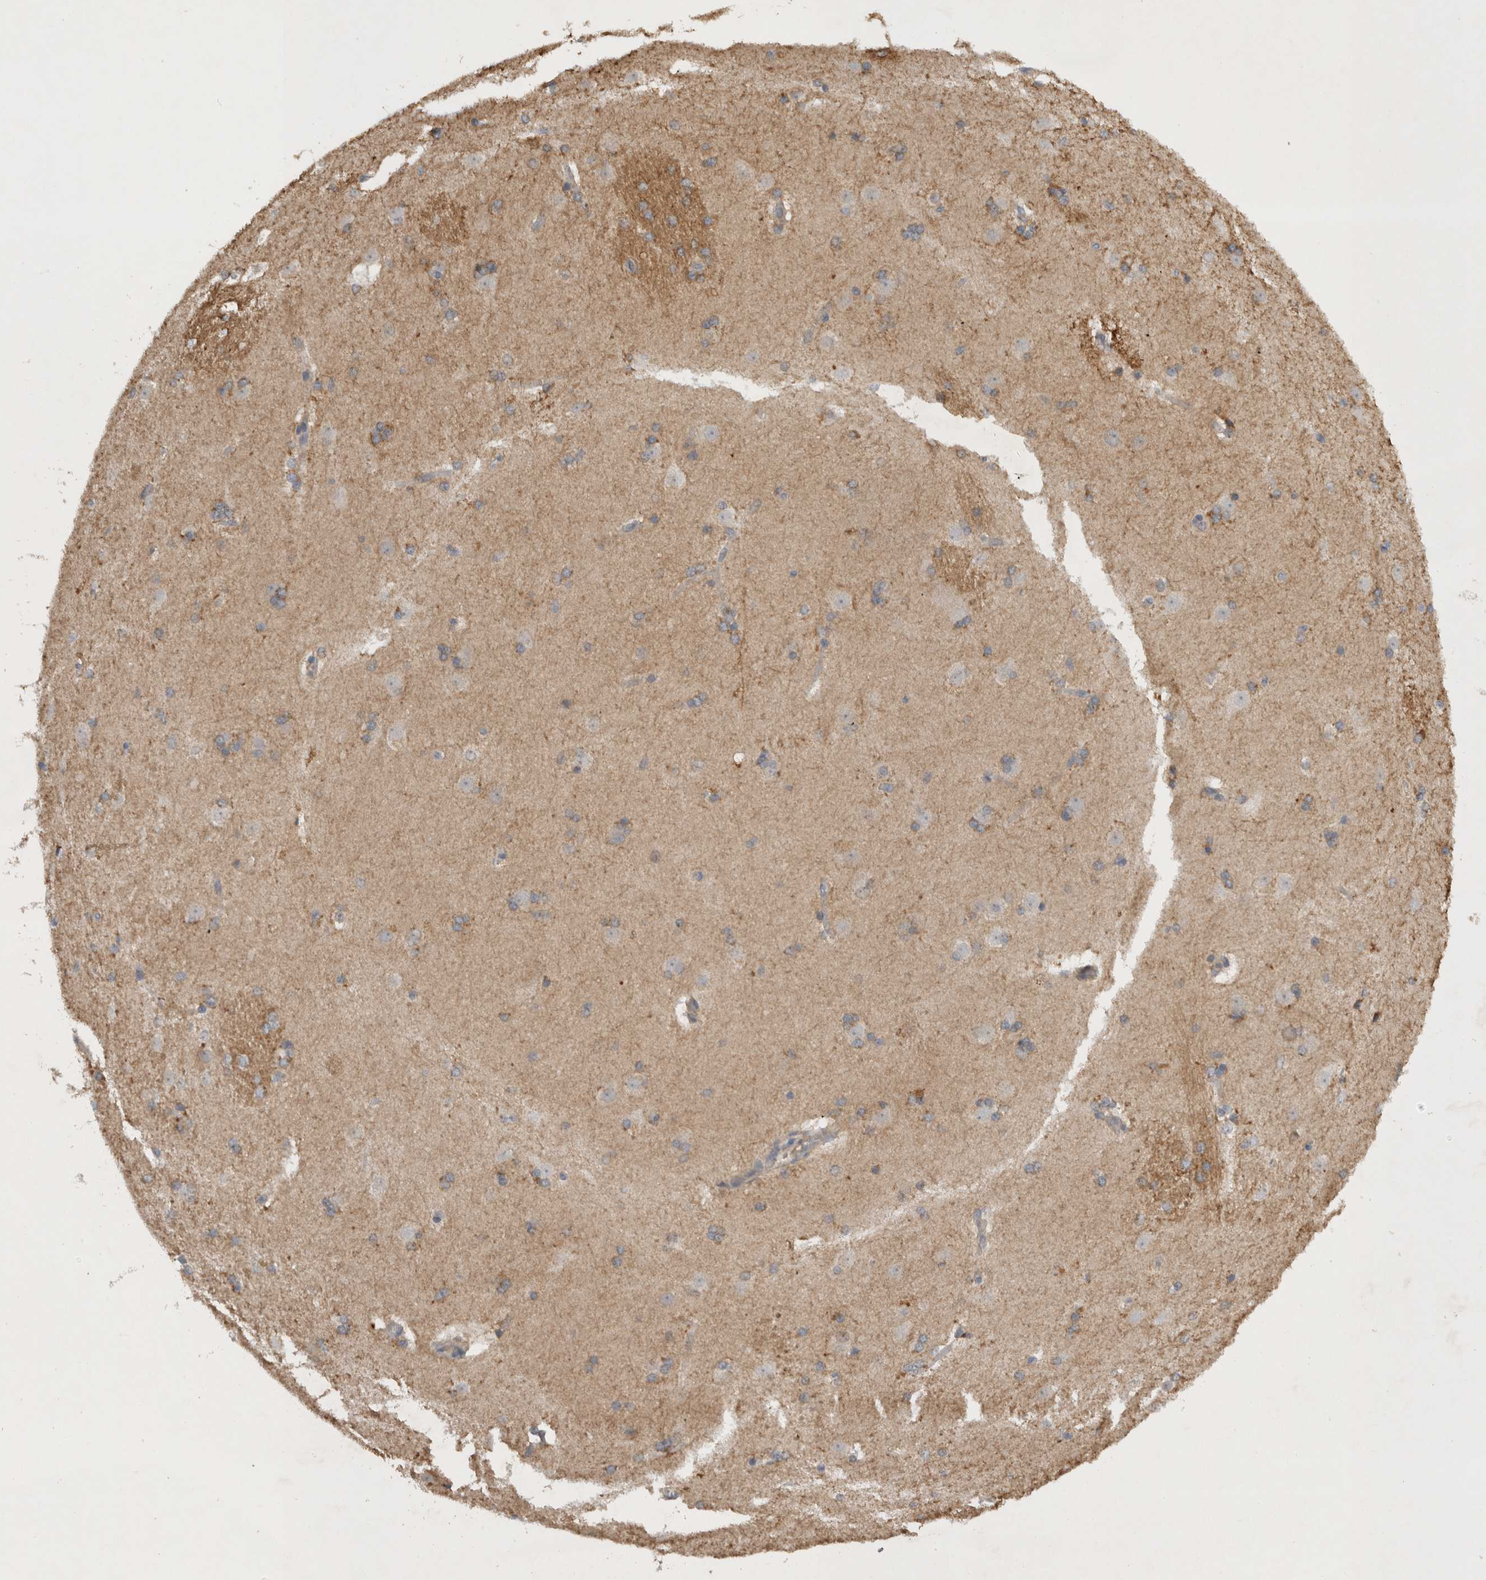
{"staining": {"intensity": "moderate", "quantity": "<25%", "location": "cytoplasmic/membranous"}, "tissue": "caudate", "cell_type": "Glial cells", "image_type": "normal", "snomed": [{"axis": "morphology", "description": "Normal tissue, NOS"}, {"axis": "topography", "description": "Lateral ventricle wall"}], "caption": "Protein staining displays moderate cytoplasmic/membranous staining in approximately <25% of glial cells in benign caudate. (brown staining indicates protein expression, while blue staining denotes nuclei).", "gene": "SCARA5", "patient": {"sex": "female", "age": 19}}